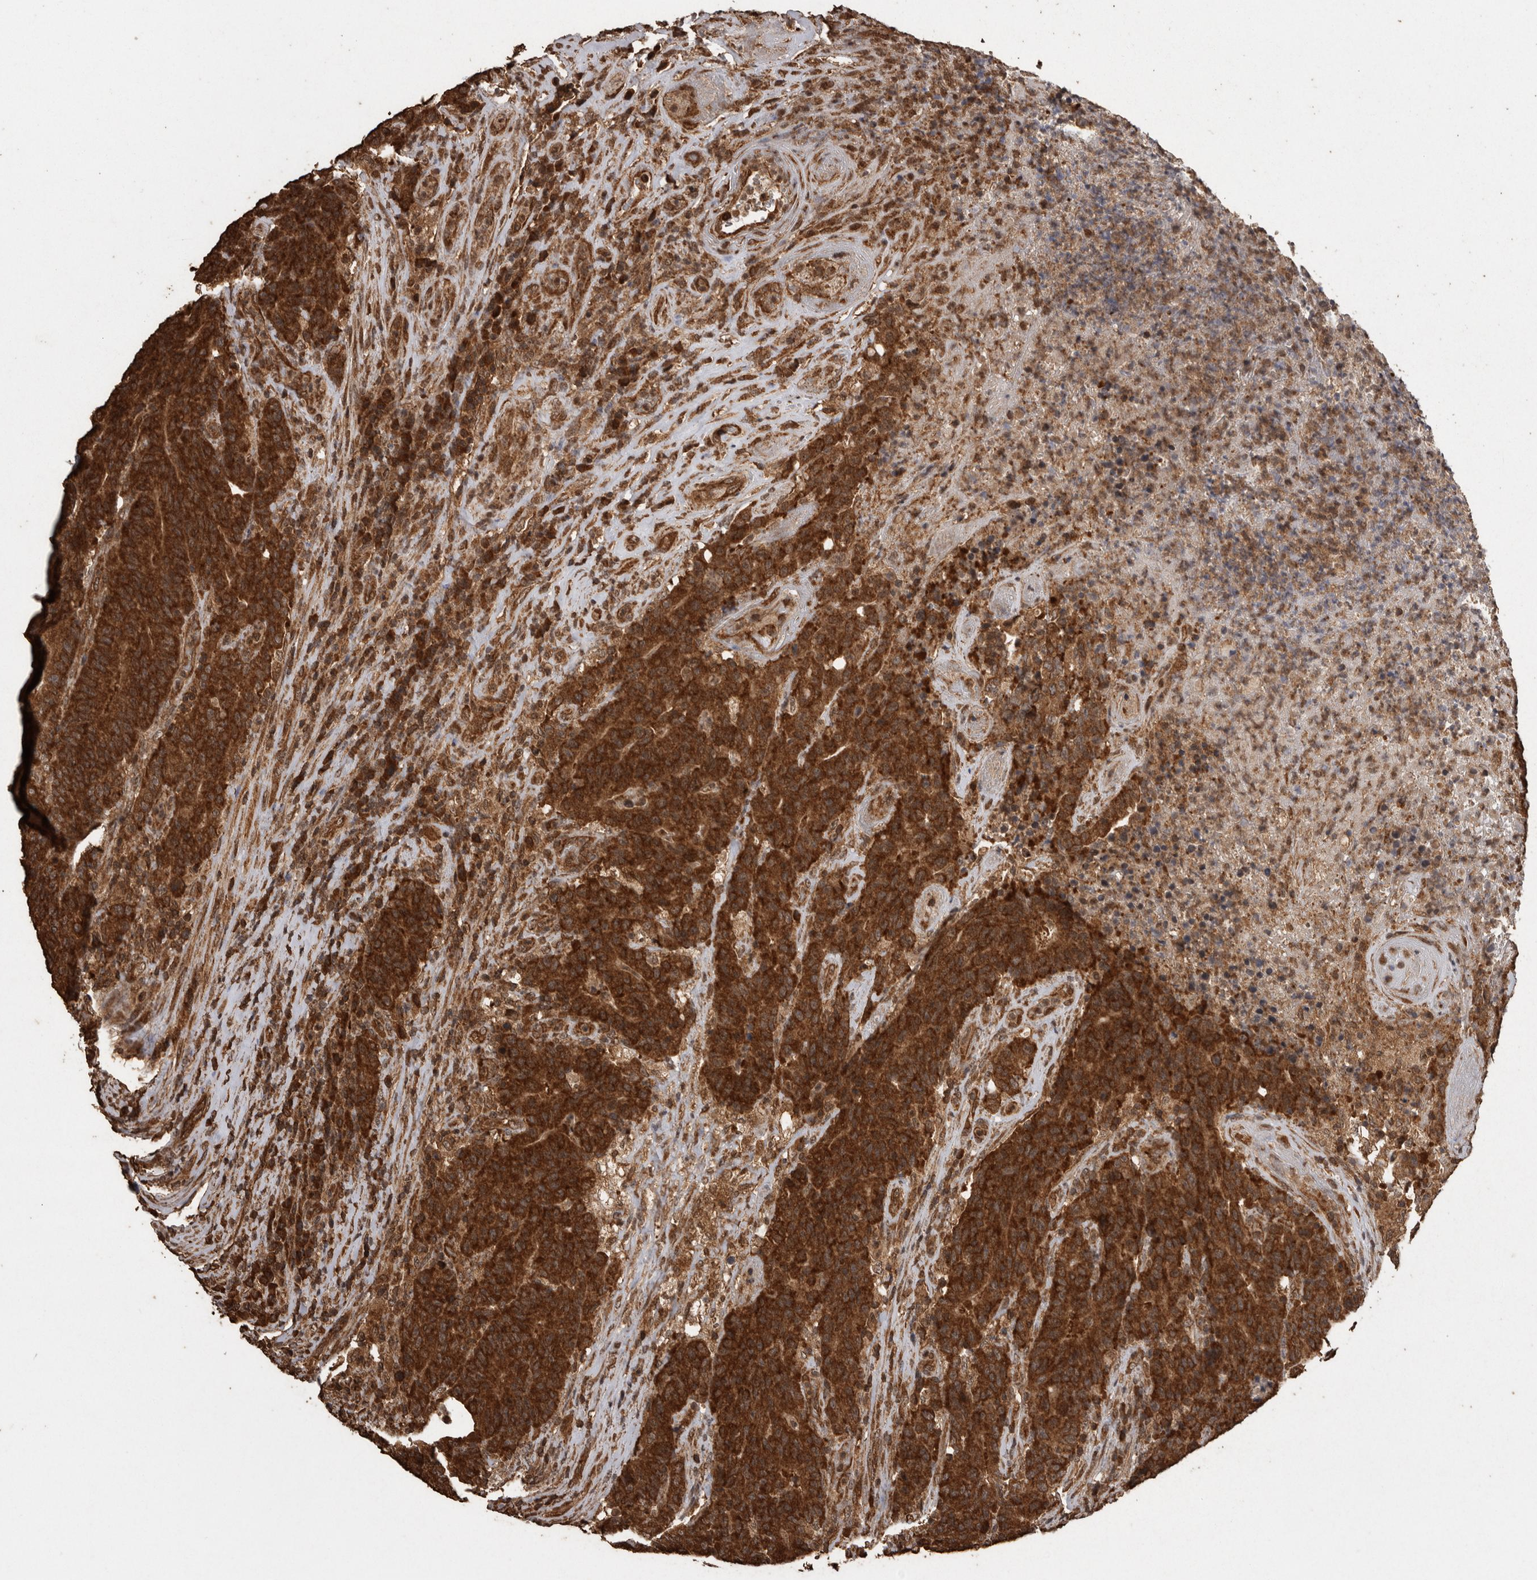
{"staining": {"intensity": "strong", "quantity": ">75%", "location": "cytoplasmic/membranous"}, "tissue": "colorectal cancer", "cell_type": "Tumor cells", "image_type": "cancer", "snomed": [{"axis": "morphology", "description": "Normal tissue, NOS"}, {"axis": "morphology", "description": "Adenocarcinoma, NOS"}, {"axis": "topography", "description": "Colon"}], "caption": "This histopathology image reveals colorectal cancer stained with immunohistochemistry to label a protein in brown. The cytoplasmic/membranous of tumor cells show strong positivity for the protein. Nuclei are counter-stained blue.", "gene": "PINK1", "patient": {"sex": "female", "age": 75}}